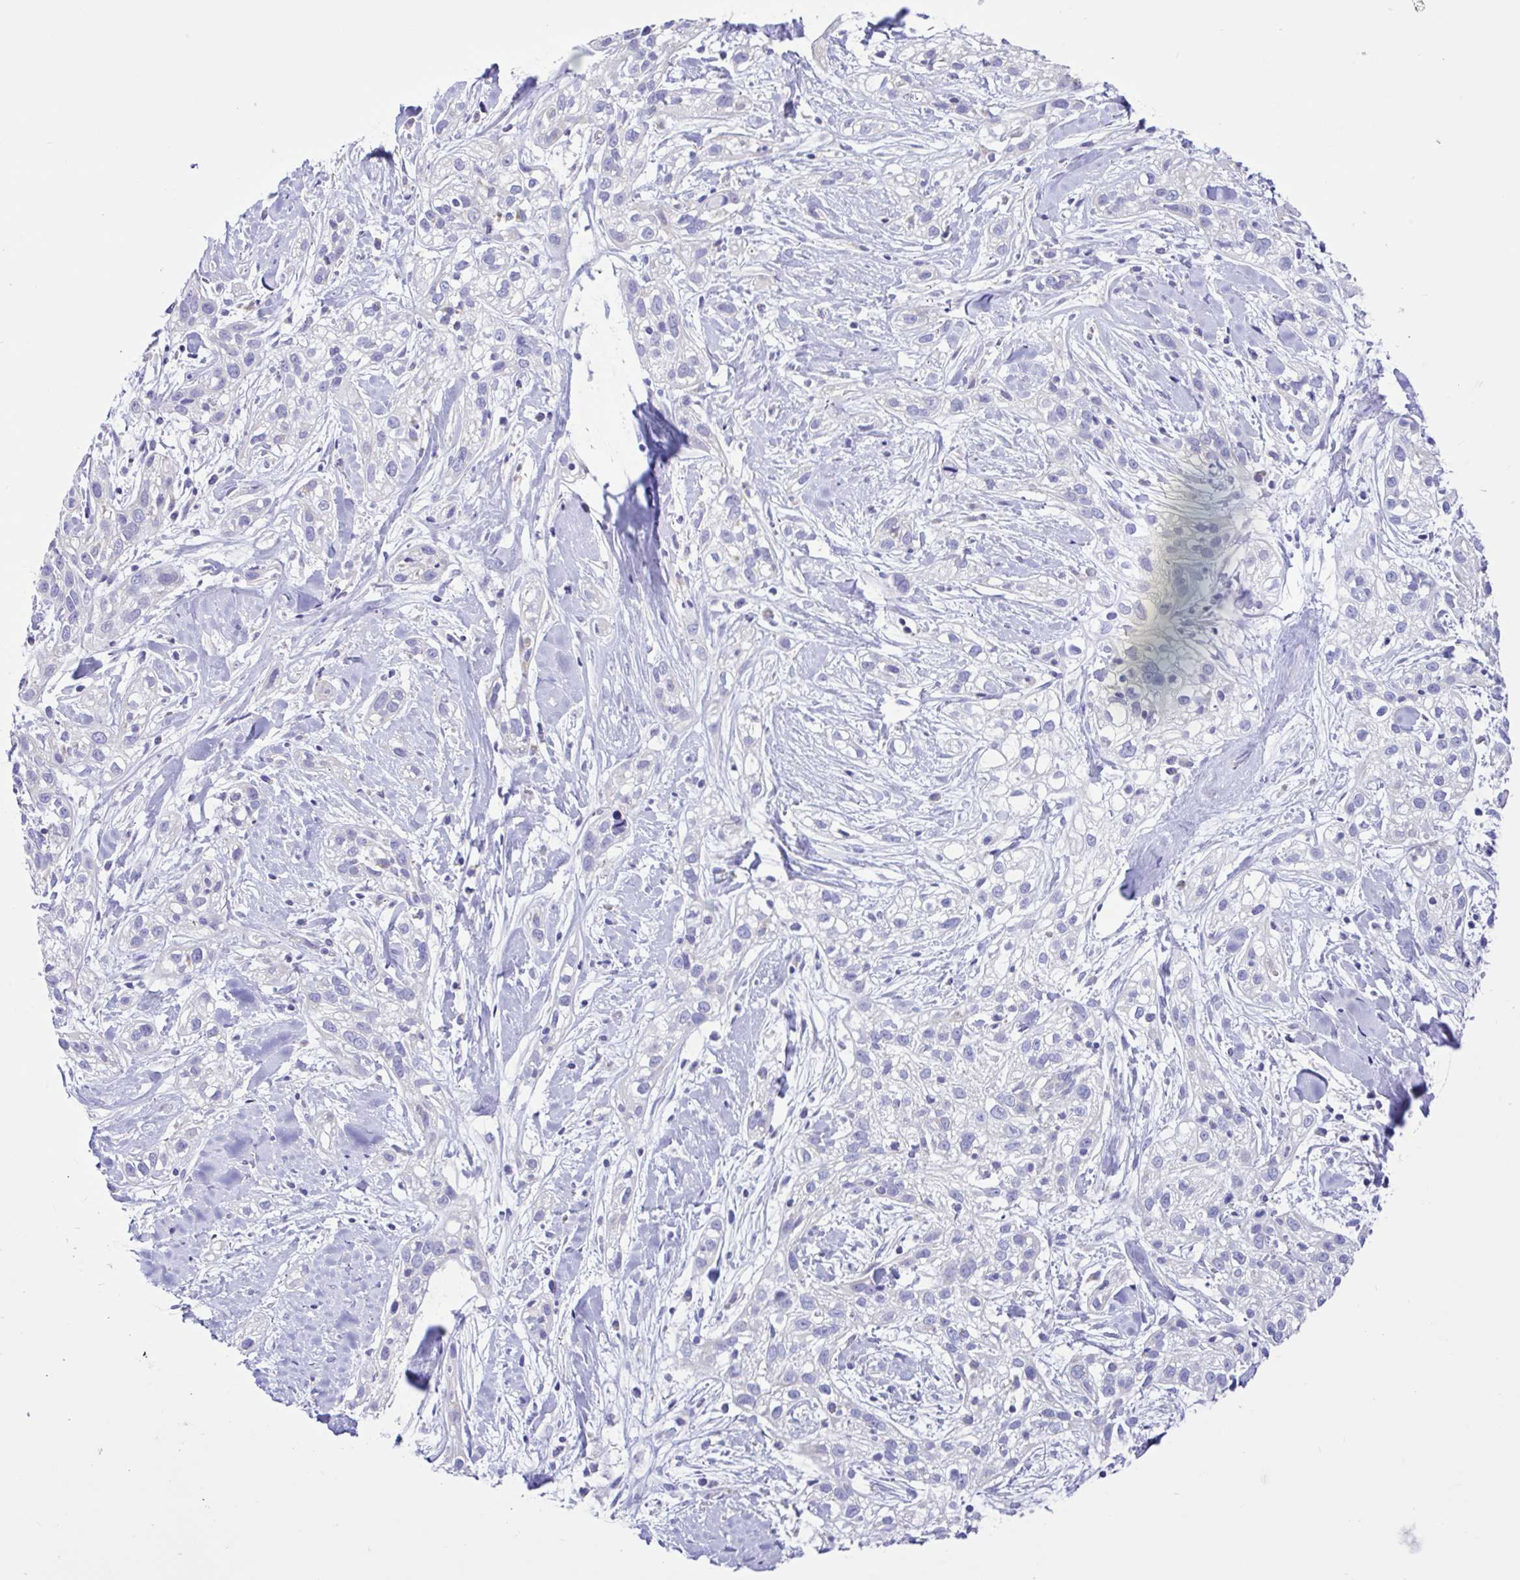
{"staining": {"intensity": "negative", "quantity": "none", "location": "none"}, "tissue": "skin cancer", "cell_type": "Tumor cells", "image_type": "cancer", "snomed": [{"axis": "morphology", "description": "Squamous cell carcinoma, NOS"}, {"axis": "topography", "description": "Skin"}], "caption": "An image of human skin cancer (squamous cell carcinoma) is negative for staining in tumor cells.", "gene": "NDUFS2", "patient": {"sex": "male", "age": 82}}